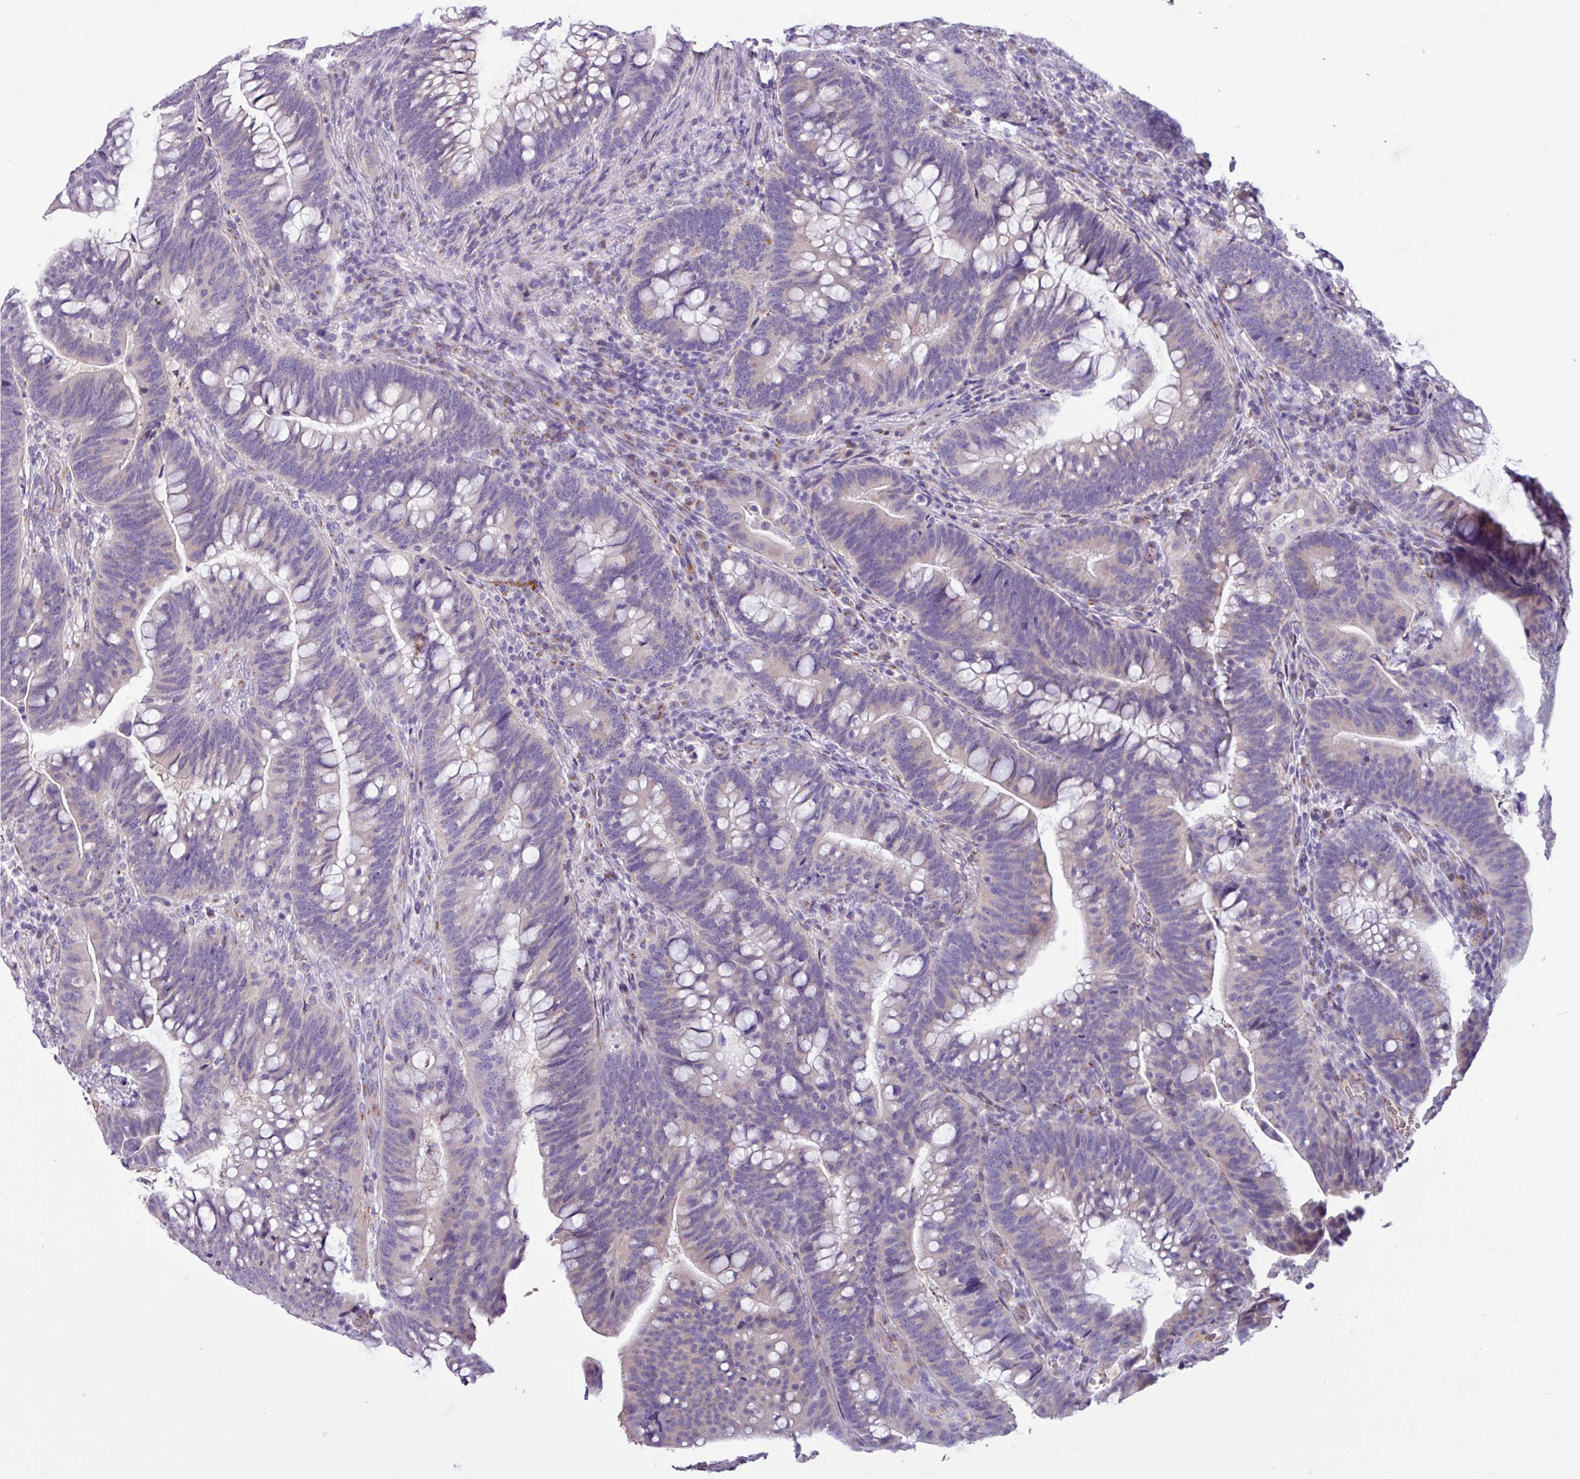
{"staining": {"intensity": "negative", "quantity": "none", "location": "none"}, "tissue": "colorectal cancer", "cell_type": "Tumor cells", "image_type": "cancer", "snomed": [{"axis": "morphology", "description": "Adenocarcinoma, NOS"}, {"axis": "topography", "description": "Colon"}], "caption": "An IHC micrograph of colorectal adenocarcinoma is shown. There is no staining in tumor cells of colorectal adenocarcinoma.", "gene": "STIMATE", "patient": {"sex": "female", "age": 66}}